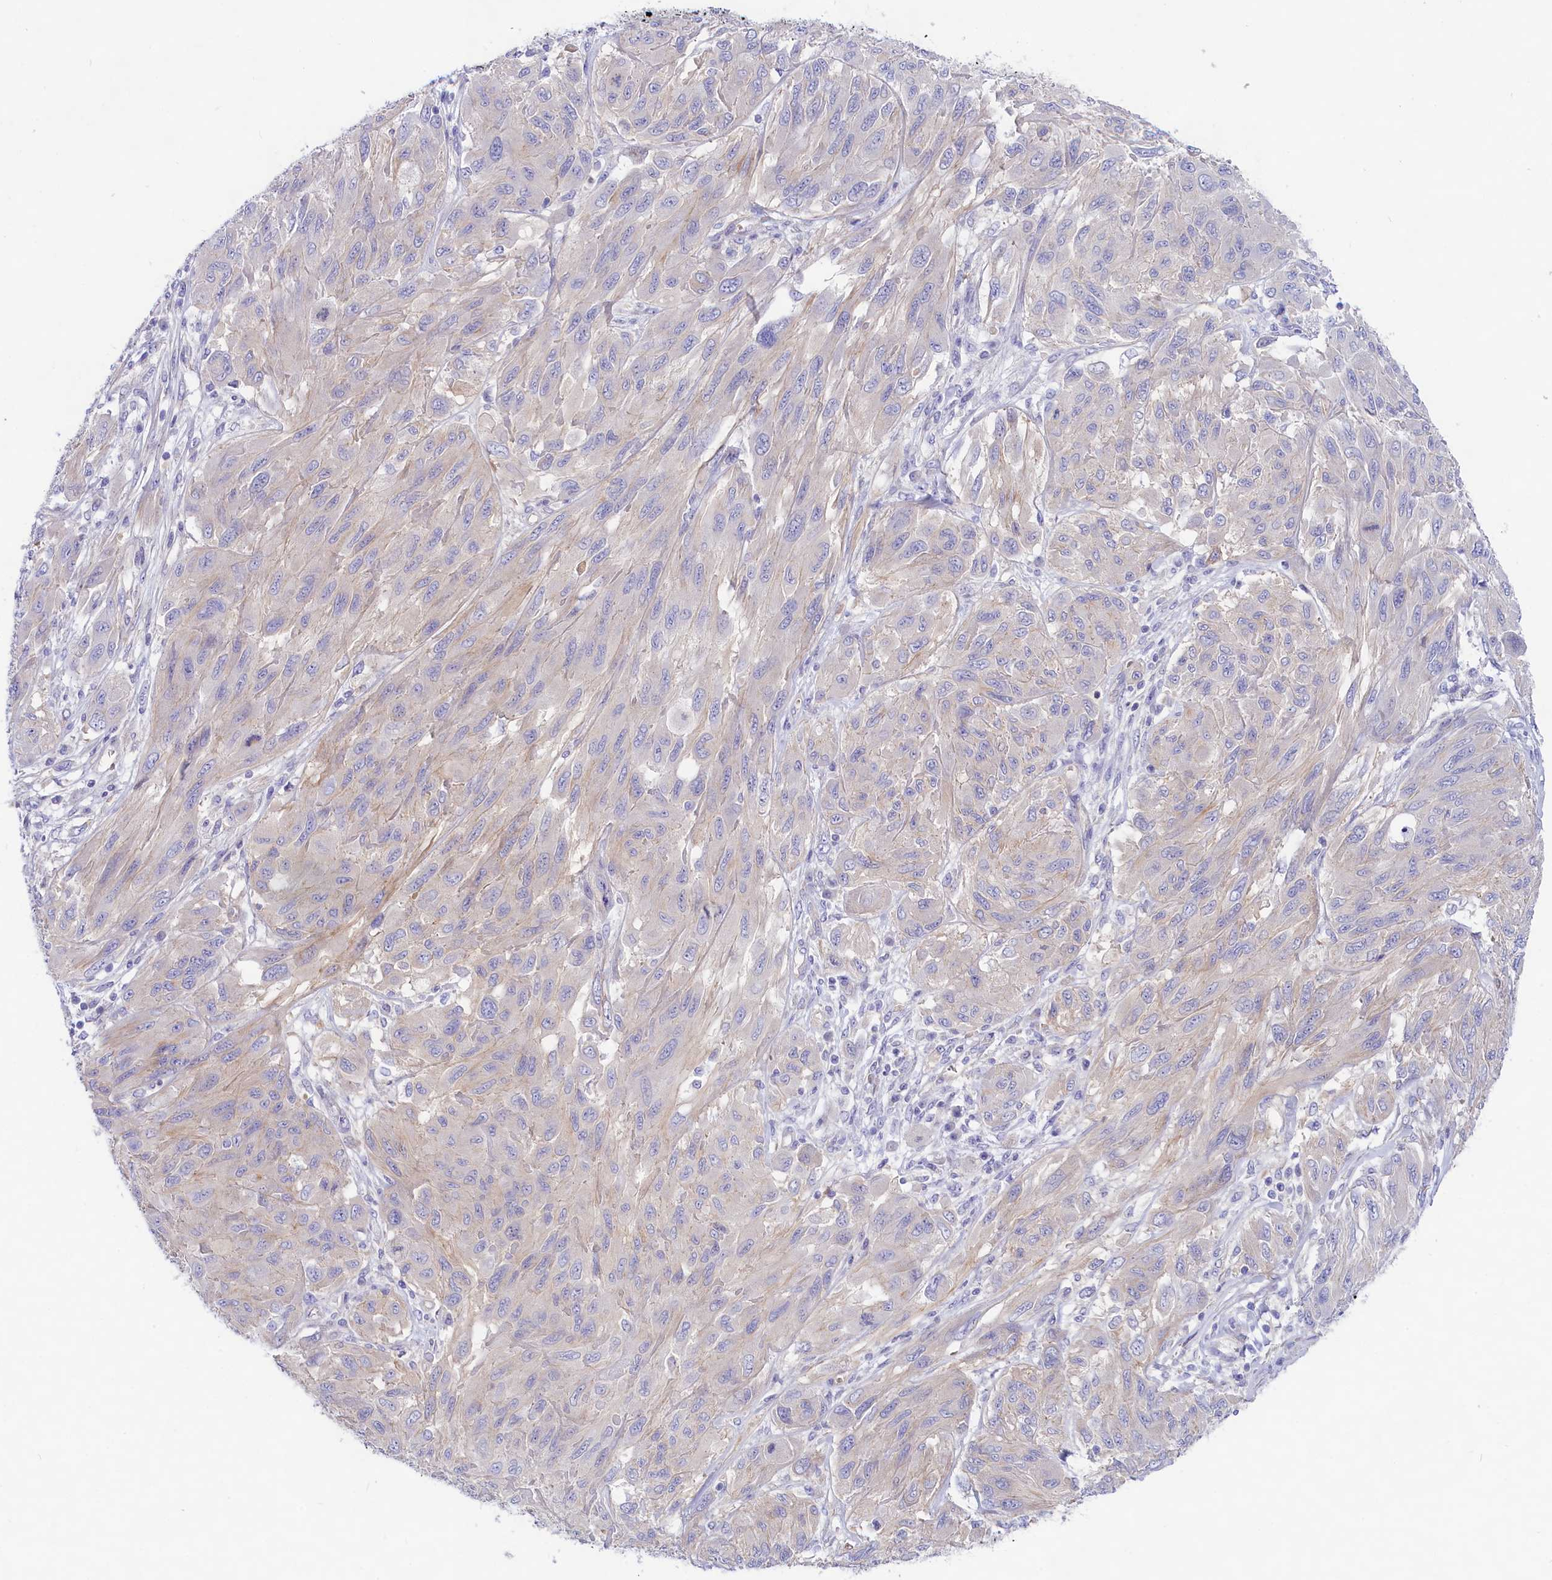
{"staining": {"intensity": "negative", "quantity": "none", "location": "none"}, "tissue": "melanoma", "cell_type": "Tumor cells", "image_type": "cancer", "snomed": [{"axis": "morphology", "description": "Malignant melanoma, NOS"}, {"axis": "topography", "description": "Skin"}], "caption": "Immunohistochemistry of melanoma displays no positivity in tumor cells.", "gene": "PPP1R13L", "patient": {"sex": "female", "age": 91}}